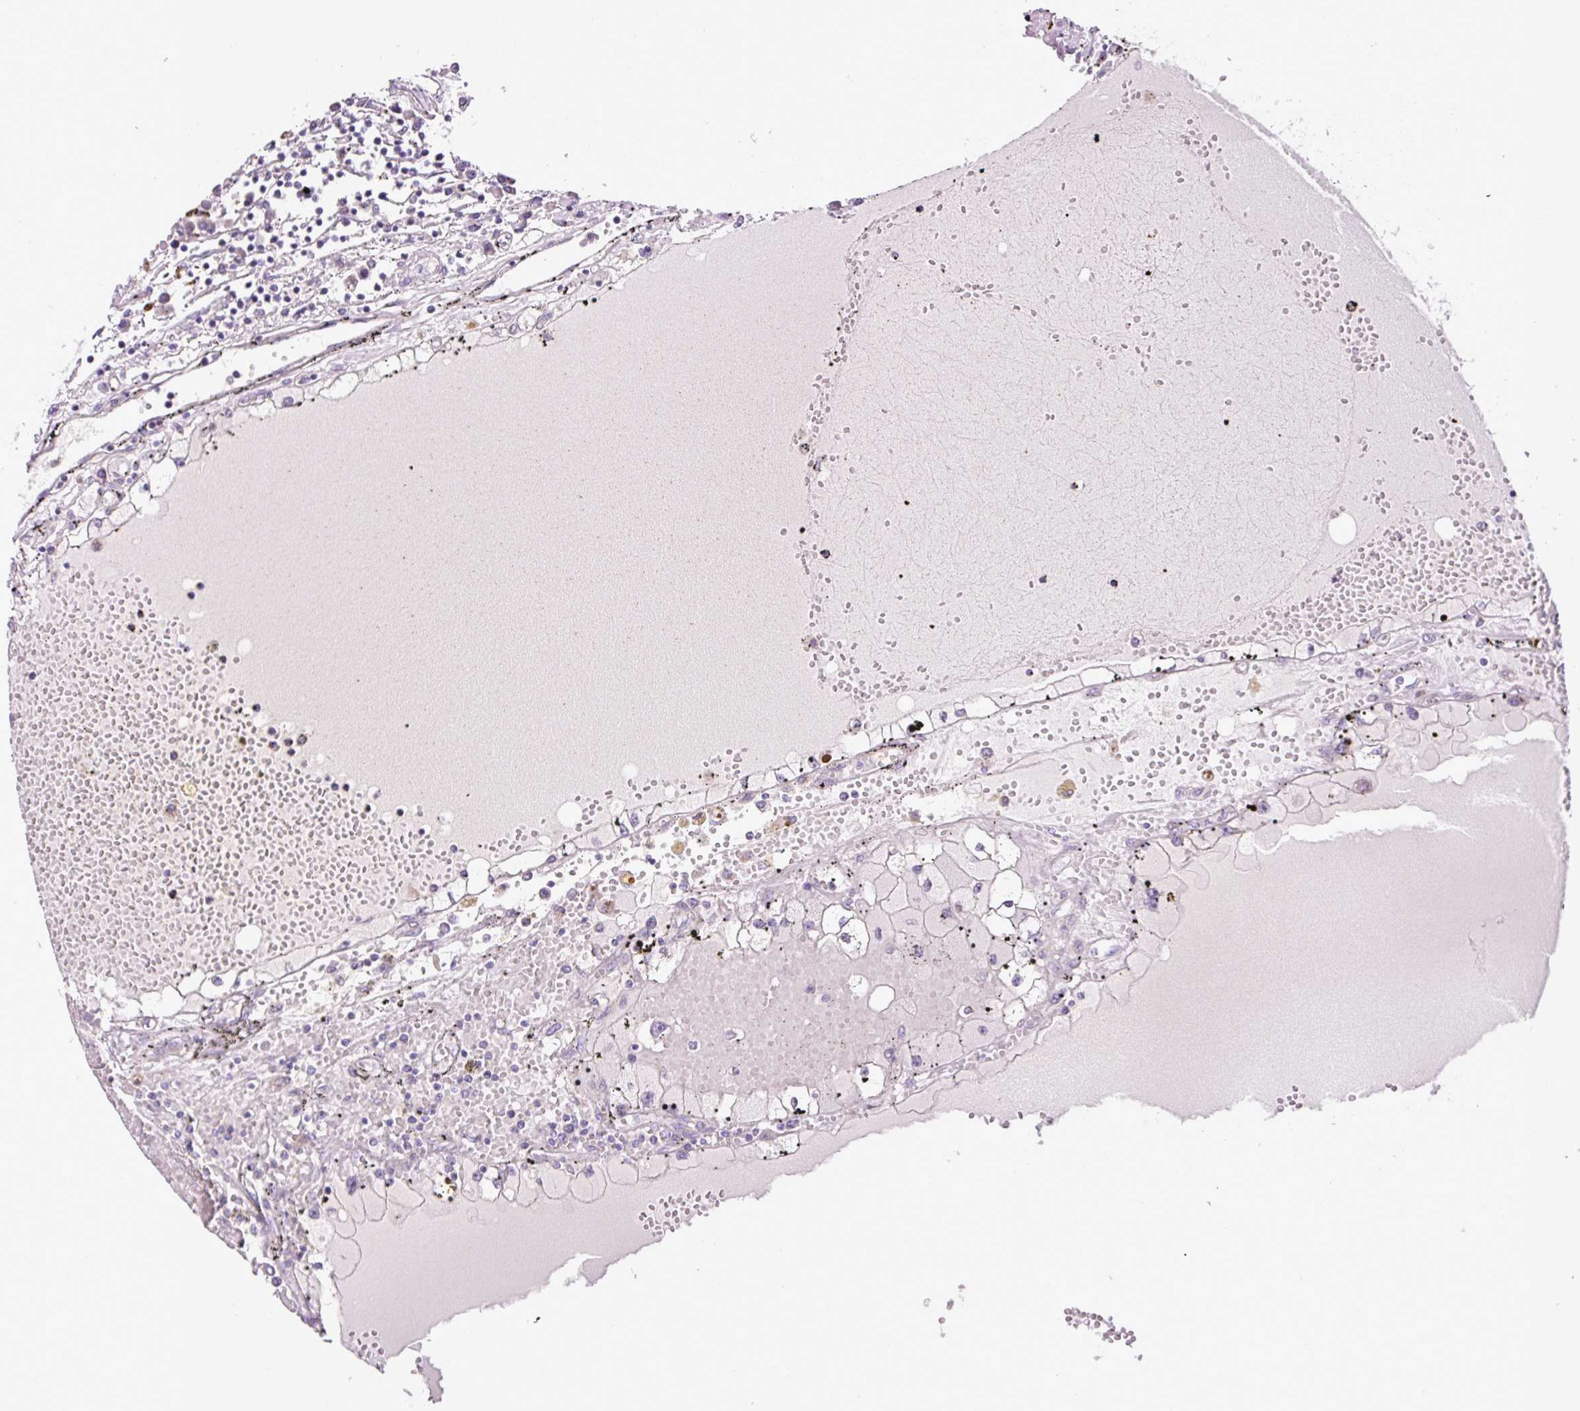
{"staining": {"intensity": "negative", "quantity": "none", "location": "none"}, "tissue": "renal cancer", "cell_type": "Tumor cells", "image_type": "cancer", "snomed": [{"axis": "morphology", "description": "Adenocarcinoma, NOS"}, {"axis": "topography", "description": "Kidney"}], "caption": "DAB immunohistochemical staining of renal cancer reveals no significant positivity in tumor cells.", "gene": "OGDHL", "patient": {"sex": "male", "age": 56}}